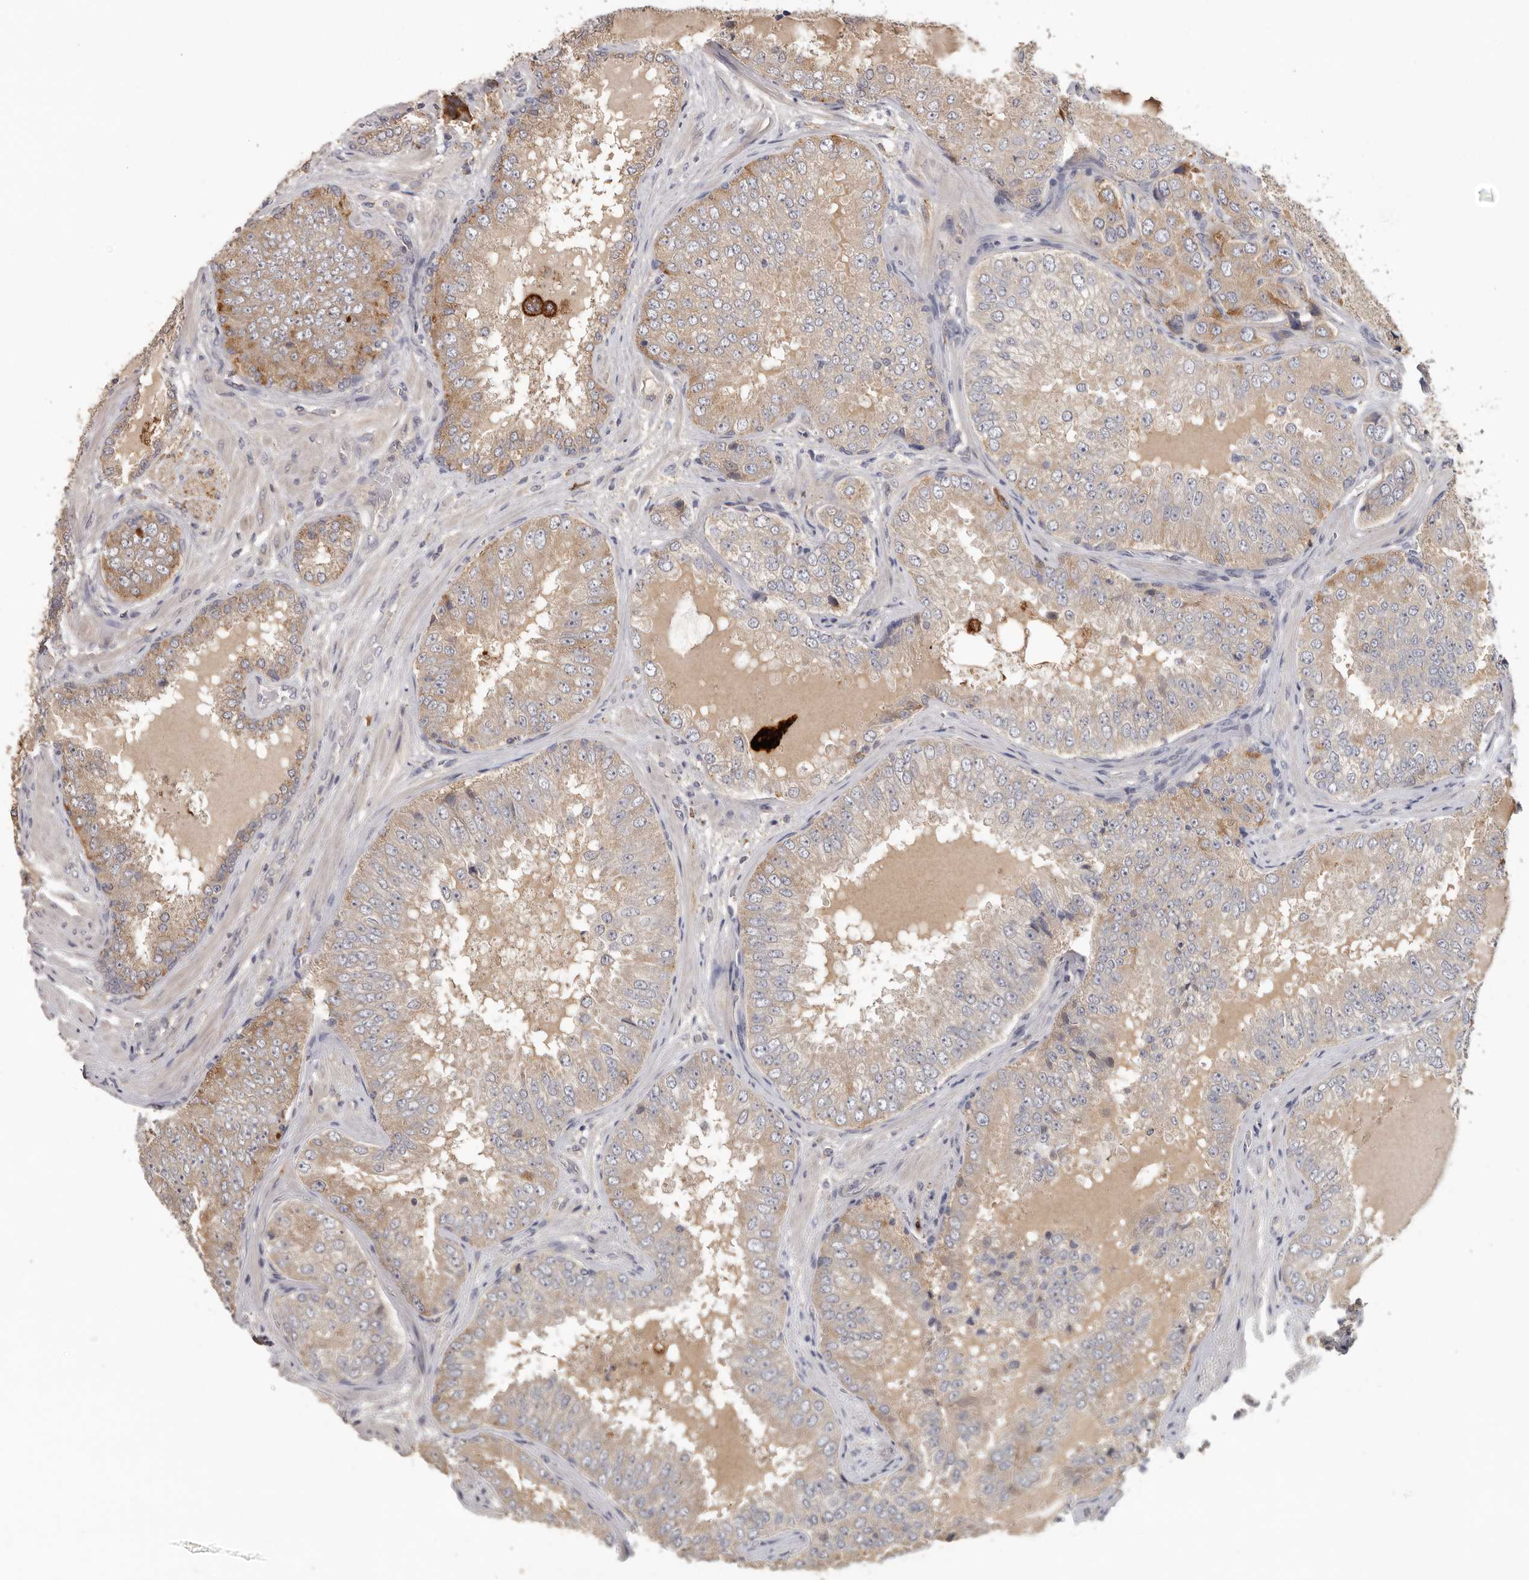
{"staining": {"intensity": "weak", "quantity": ">75%", "location": "cytoplasmic/membranous"}, "tissue": "prostate cancer", "cell_type": "Tumor cells", "image_type": "cancer", "snomed": [{"axis": "morphology", "description": "Adenocarcinoma, High grade"}, {"axis": "topography", "description": "Prostate"}], "caption": "IHC (DAB (3,3'-diaminobenzidine)) staining of adenocarcinoma (high-grade) (prostate) displays weak cytoplasmic/membranous protein staining in approximately >75% of tumor cells.", "gene": "TFRC", "patient": {"sex": "male", "age": 58}}